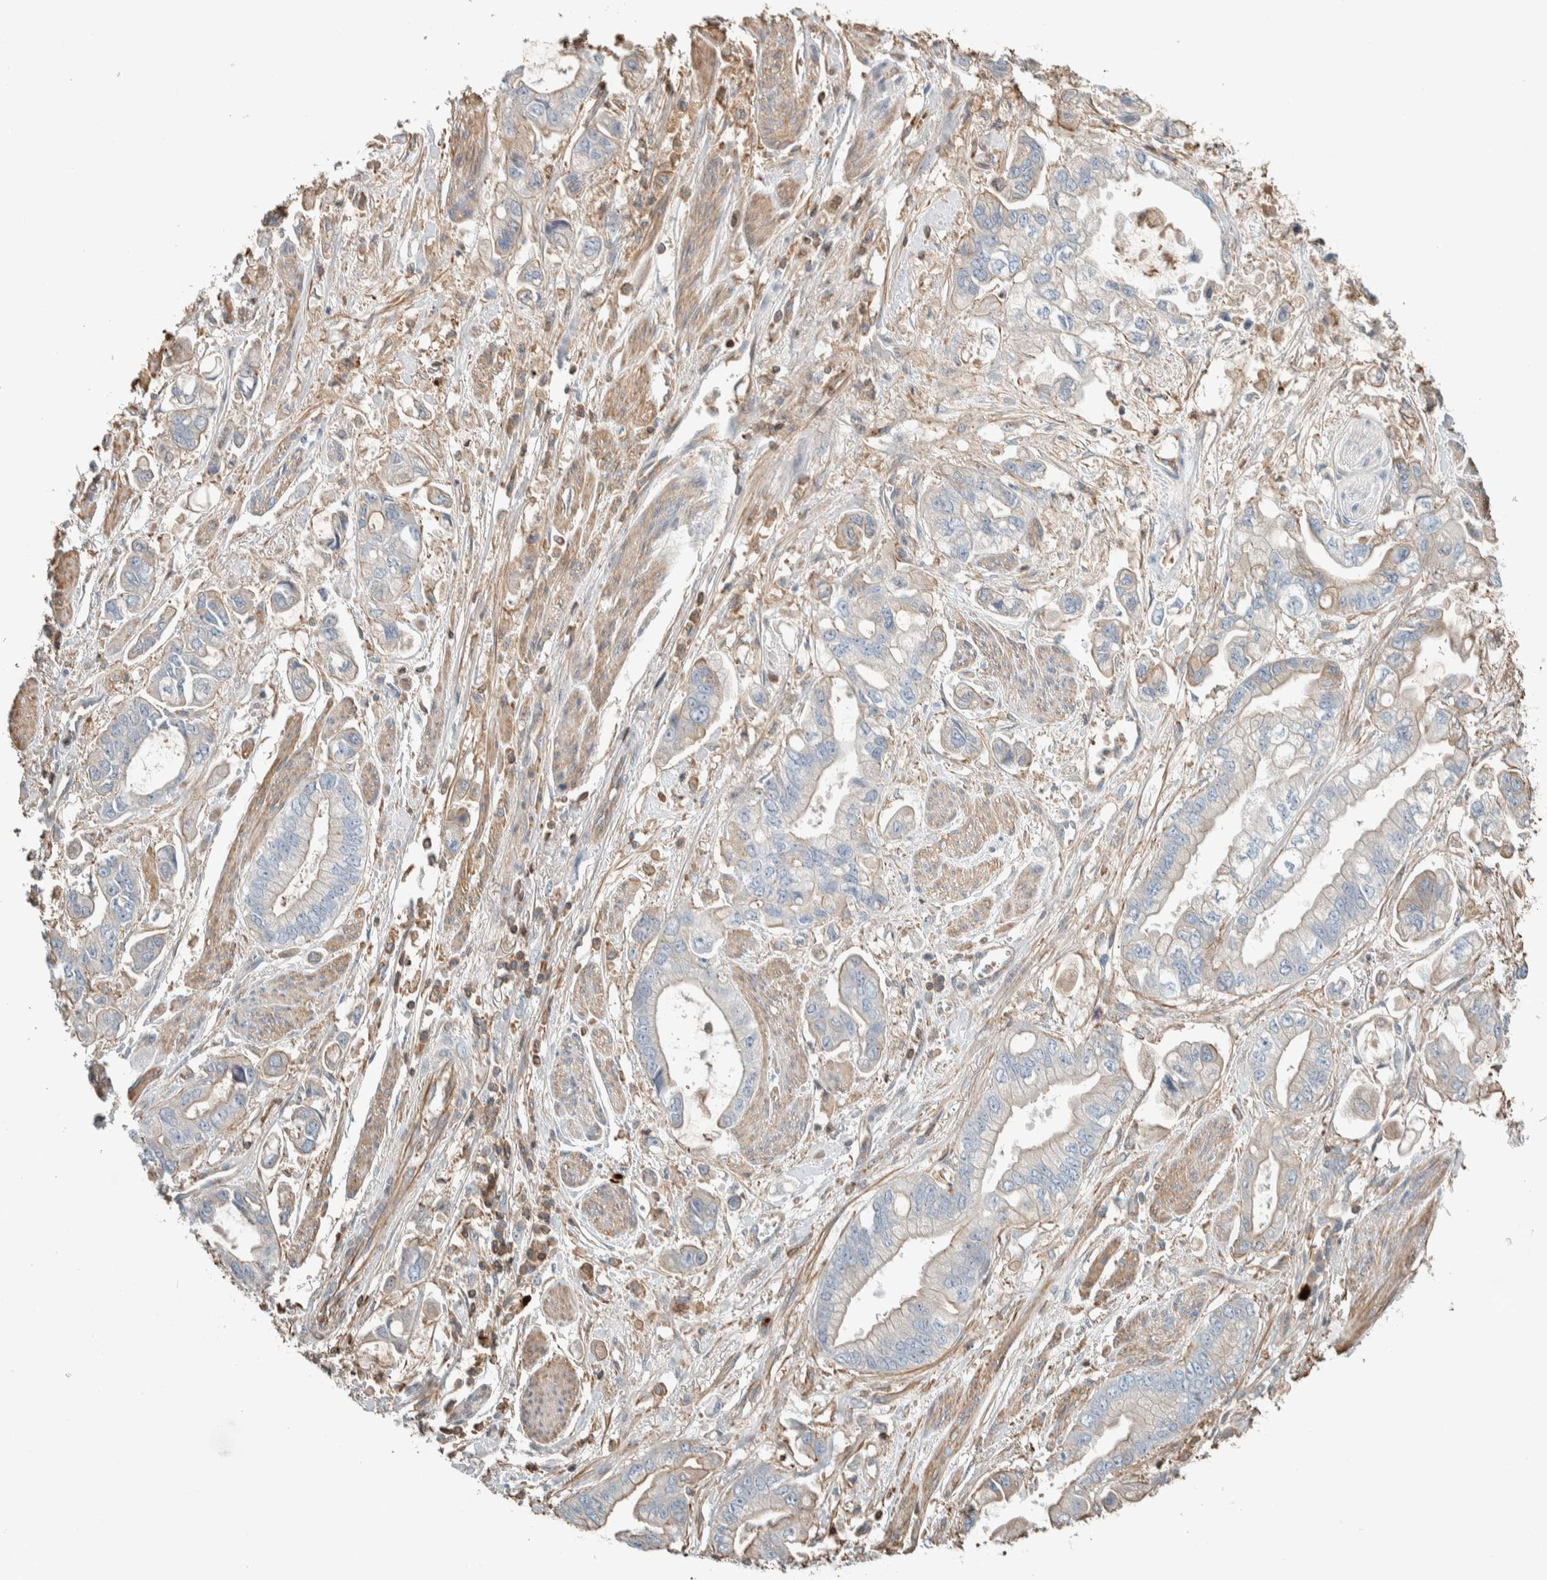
{"staining": {"intensity": "moderate", "quantity": "<25%", "location": "cytoplasmic/membranous"}, "tissue": "stomach cancer", "cell_type": "Tumor cells", "image_type": "cancer", "snomed": [{"axis": "morphology", "description": "Normal tissue, NOS"}, {"axis": "morphology", "description": "Adenocarcinoma, NOS"}, {"axis": "topography", "description": "Stomach"}], "caption": "The histopathology image reveals a brown stain indicating the presence of a protein in the cytoplasmic/membranous of tumor cells in stomach adenocarcinoma. (DAB (3,3'-diaminobenzidine) IHC with brightfield microscopy, high magnification).", "gene": "CTBP2", "patient": {"sex": "male", "age": 62}}